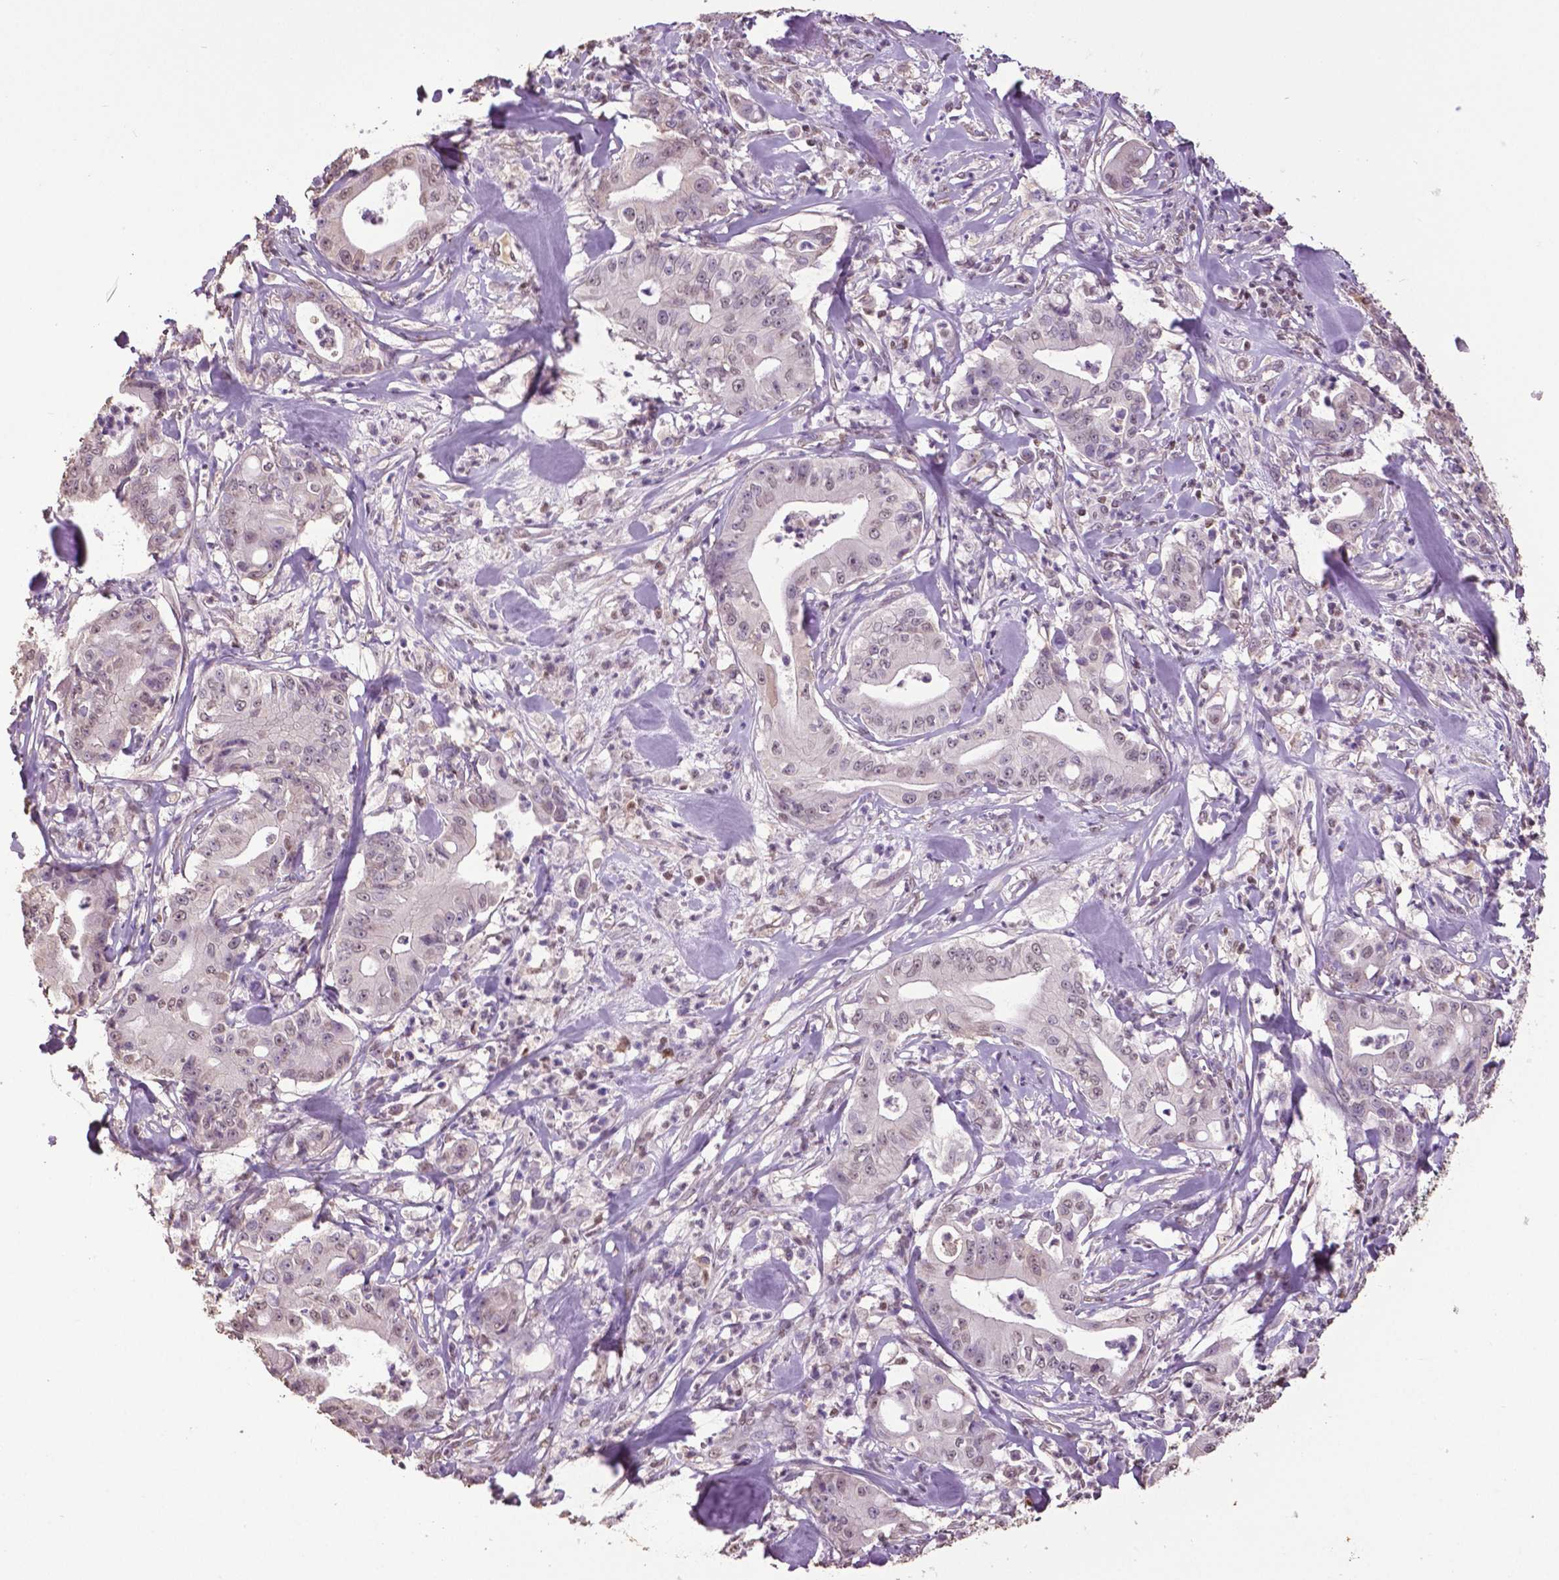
{"staining": {"intensity": "weak", "quantity": "<25%", "location": "nuclear"}, "tissue": "pancreatic cancer", "cell_type": "Tumor cells", "image_type": "cancer", "snomed": [{"axis": "morphology", "description": "Adenocarcinoma, NOS"}, {"axis": "topography", "description": "Pancreas"}], "caption": "There is no significant staining in tumor cells of pancreatic adenocarcinoma.", "gene": "RUNX3", "patient": {"sex": "male", "age": 71}}